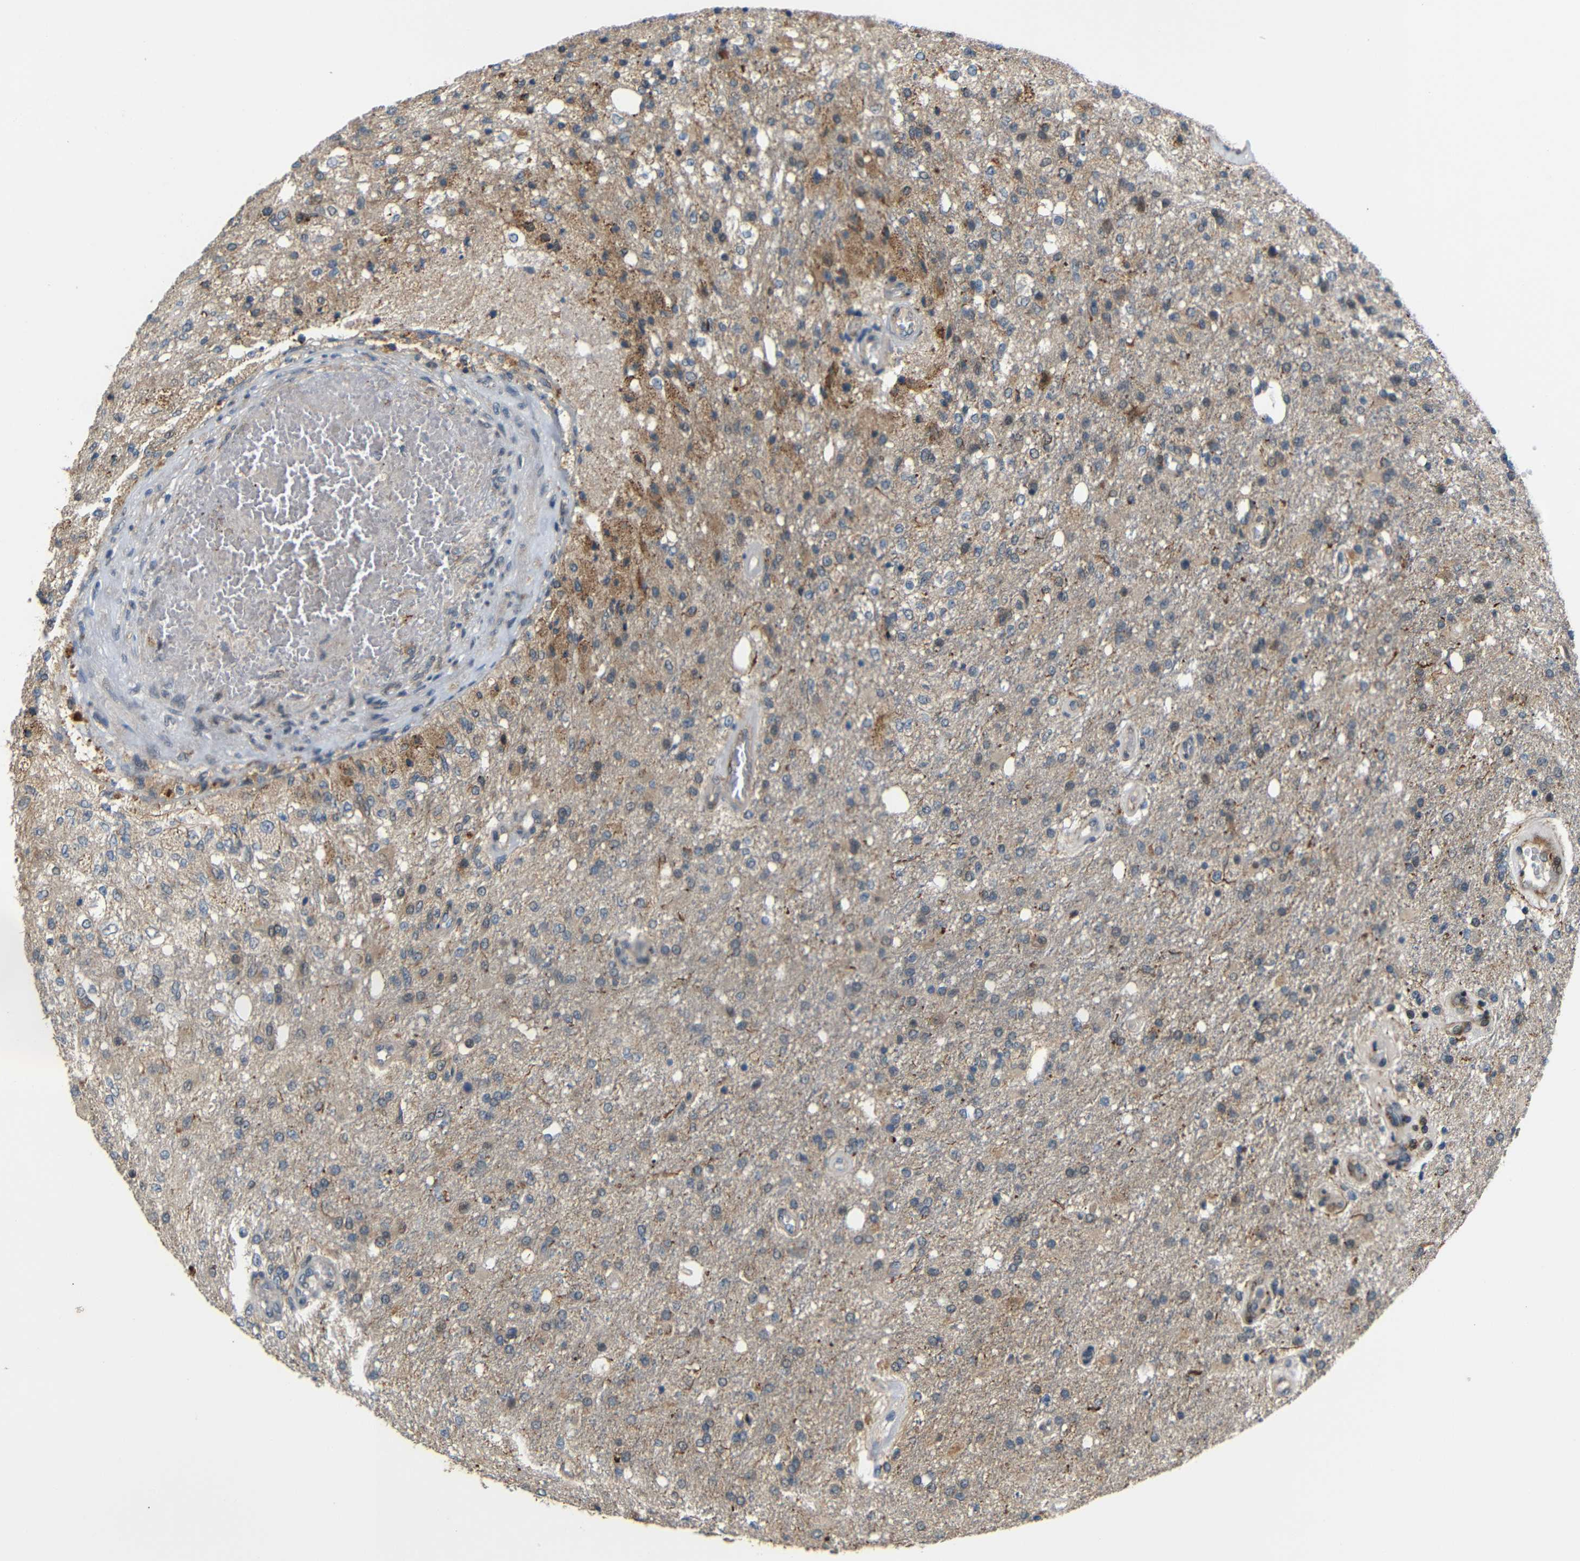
{"staining": {"intensity": "moderate", "quantity": "25%-75%", "location": "cytoplasmic/membranous"}, "tissue": "glioma", "cell_type": "Tumor cells", "image_type": "cancer", "snomed": [{"axis": "morphology", "description": "Normal tissue, NOS"}, {"axis": "morphology", "description": "Glioma, malignant, High grade"}, {"axis": "topography", "description": "Cerebral cortex"}], "caption": "An IHC photomicrograph of tumor tissue is shown. Protein staining in brown highlights moderate cytoplasmic/membranous positivity in glioma within tumor cells.", "gene": "SYDE1", "patient": {"sex": "male", "age": 77}}